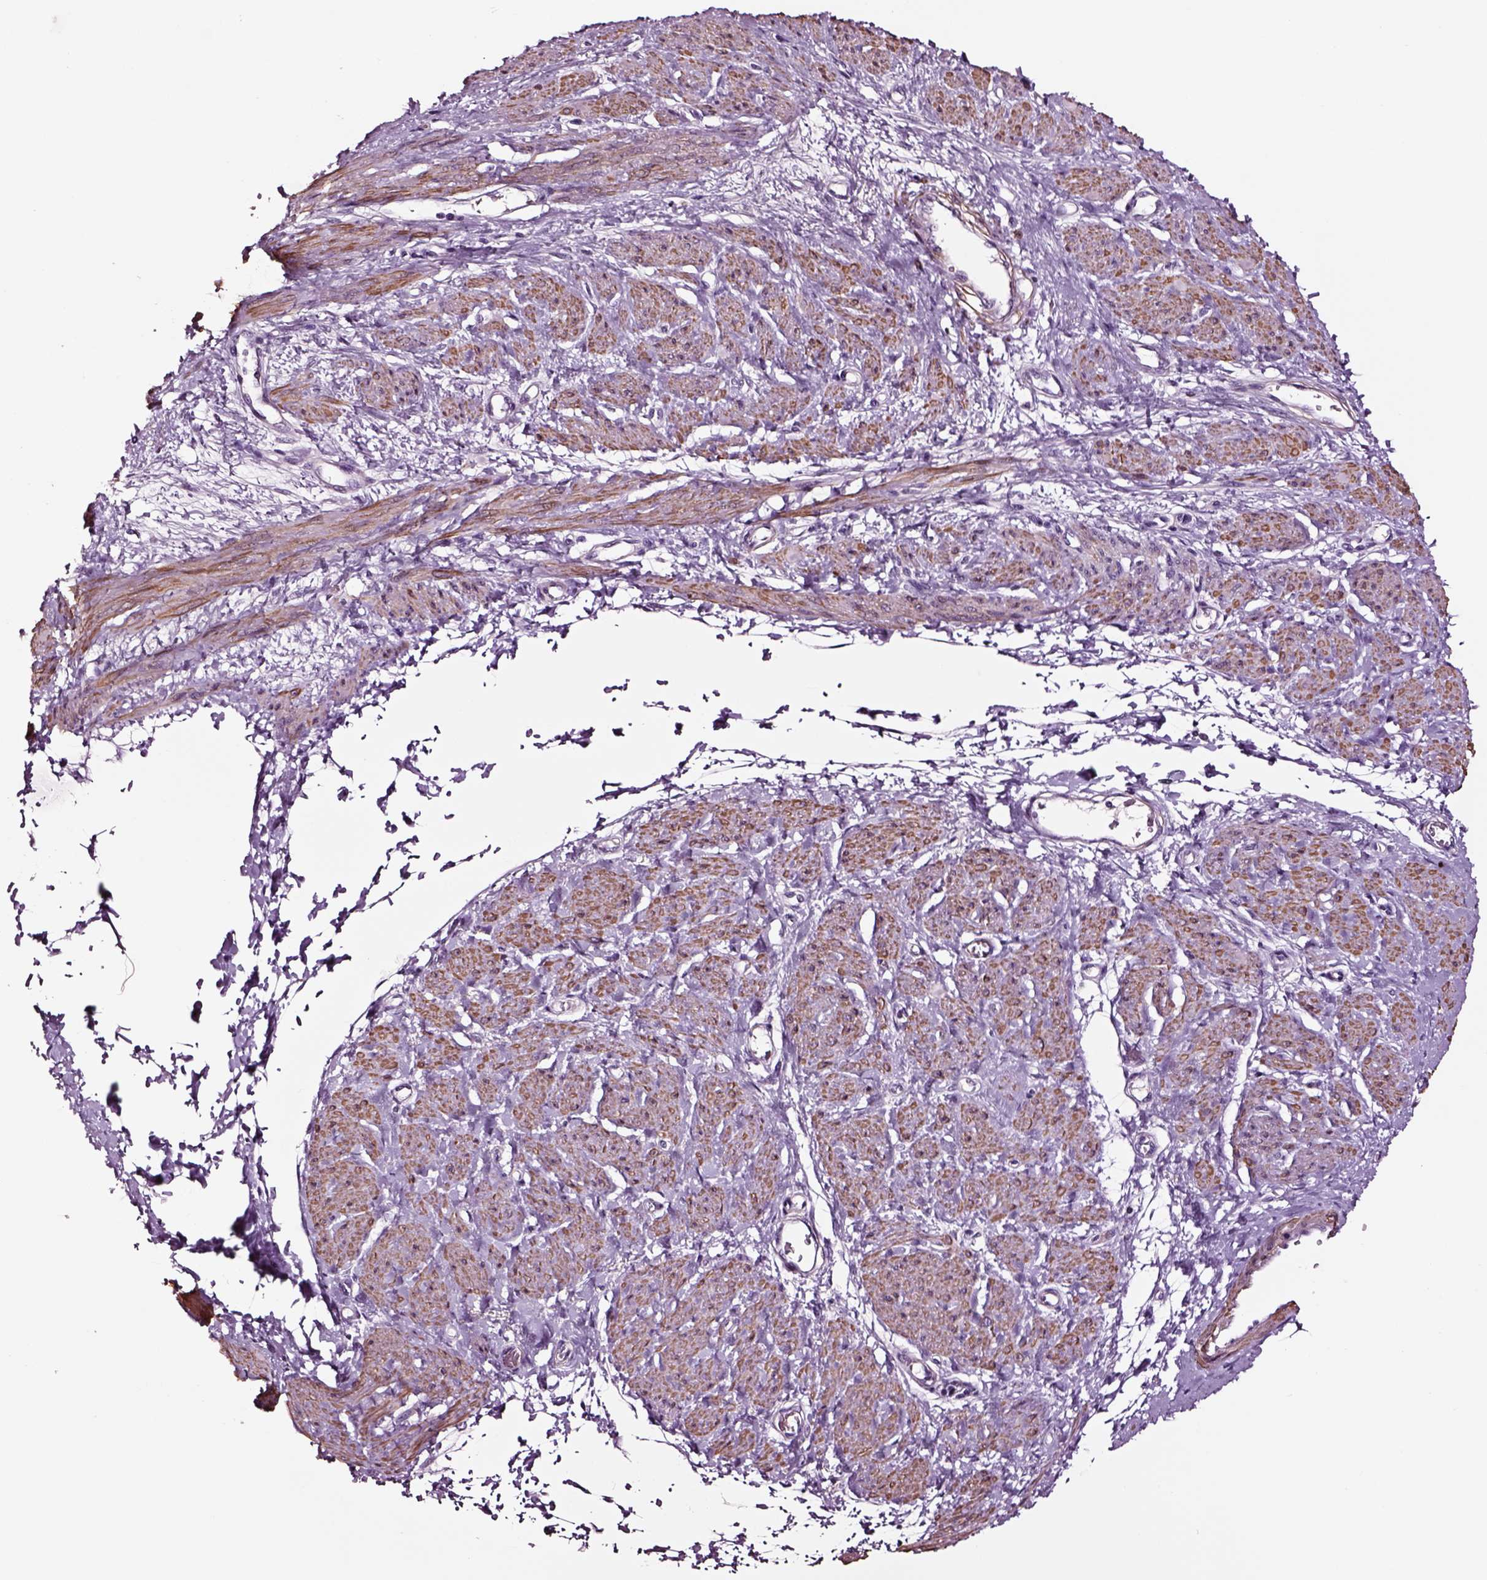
{"staining": {"intensity": "moderate", "quantity": ">75%", "location": "cytoplasmic/membranous"}, "tissue": "smooth muscle", "cell_type": "Smooth muscle cells", "image_type": "normal", "snomed": [{"axis": "morphology", "description": "Normal tissue, NOS"}, {"axis": "topography", "description": "Smooth muscle"}, {"axis": "topography", "description": "Uterus"}], "caption": "An IHC micrograph of benign tissue is shown. Protein staining in brown highlights moderate cytoplasmic/membranous positivity in smooth muscle within smooth muscle cells.", "gene": "SOX10", "patient": {"sex": "female", "age": 39}}